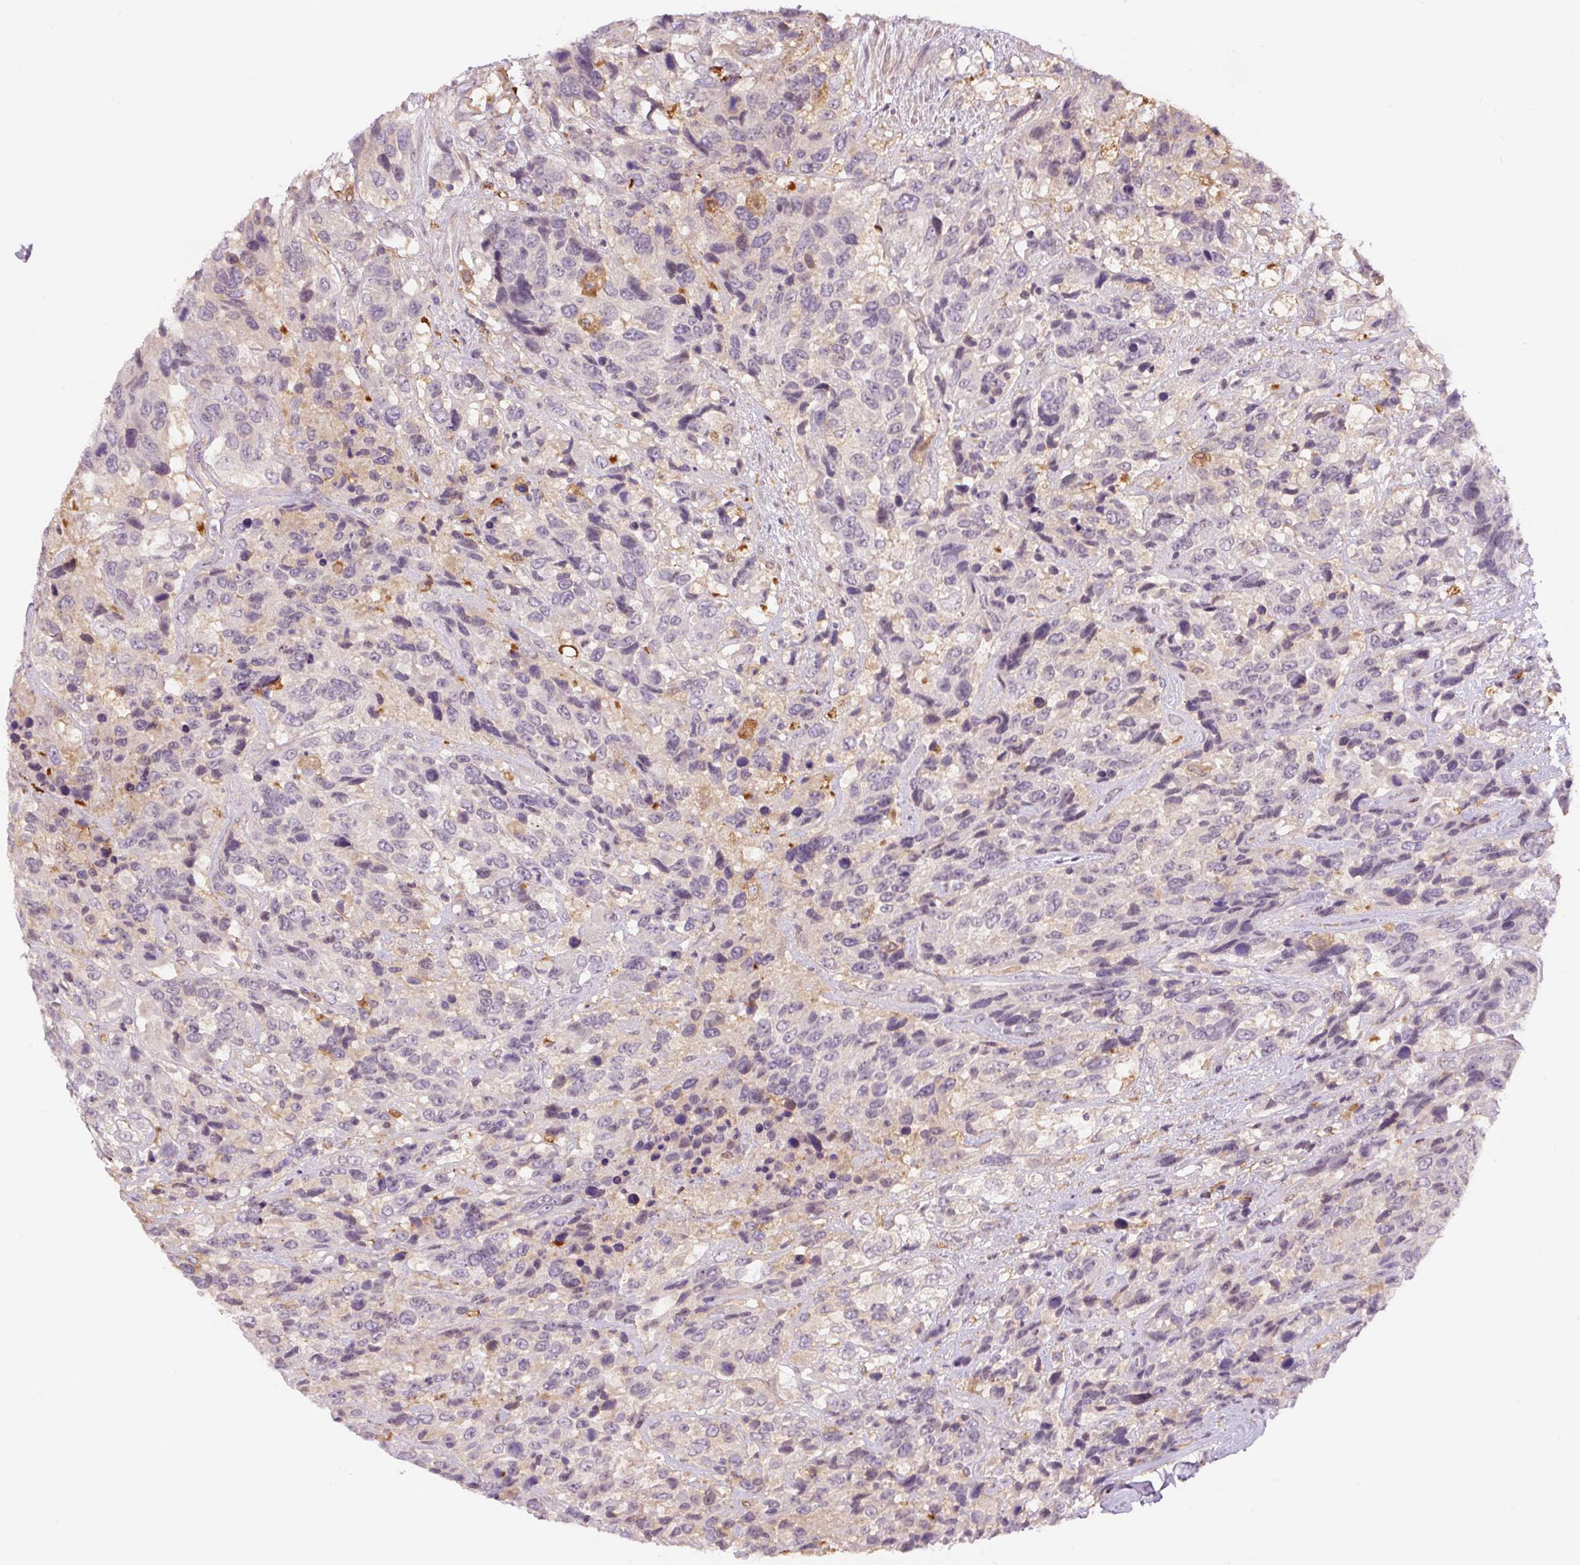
{"staining": {"intensity": "negative", "quantity": "none", "location": "none"}, "tissue": "urothelial cancer", "cell_type": "Tumor cells", "image_type": "cancer", "snomed": [{"axis": "morphology", "description": "Urothelial carcinoma, High grade"}, {"axis": "topography", "description": "Urinary bladder"}], "caption": "High-grade urothelial carcinoma was stained to show a protein in brown. There is no significant positivity in tumor cells. The staining is performed using DAB (3,3'-diaminobenzidine) brown chromogen with nuclei counter-stained in using hematoxylin.", "gene": "SPSB2", "patient": {"sex": "female", "age": 70}}